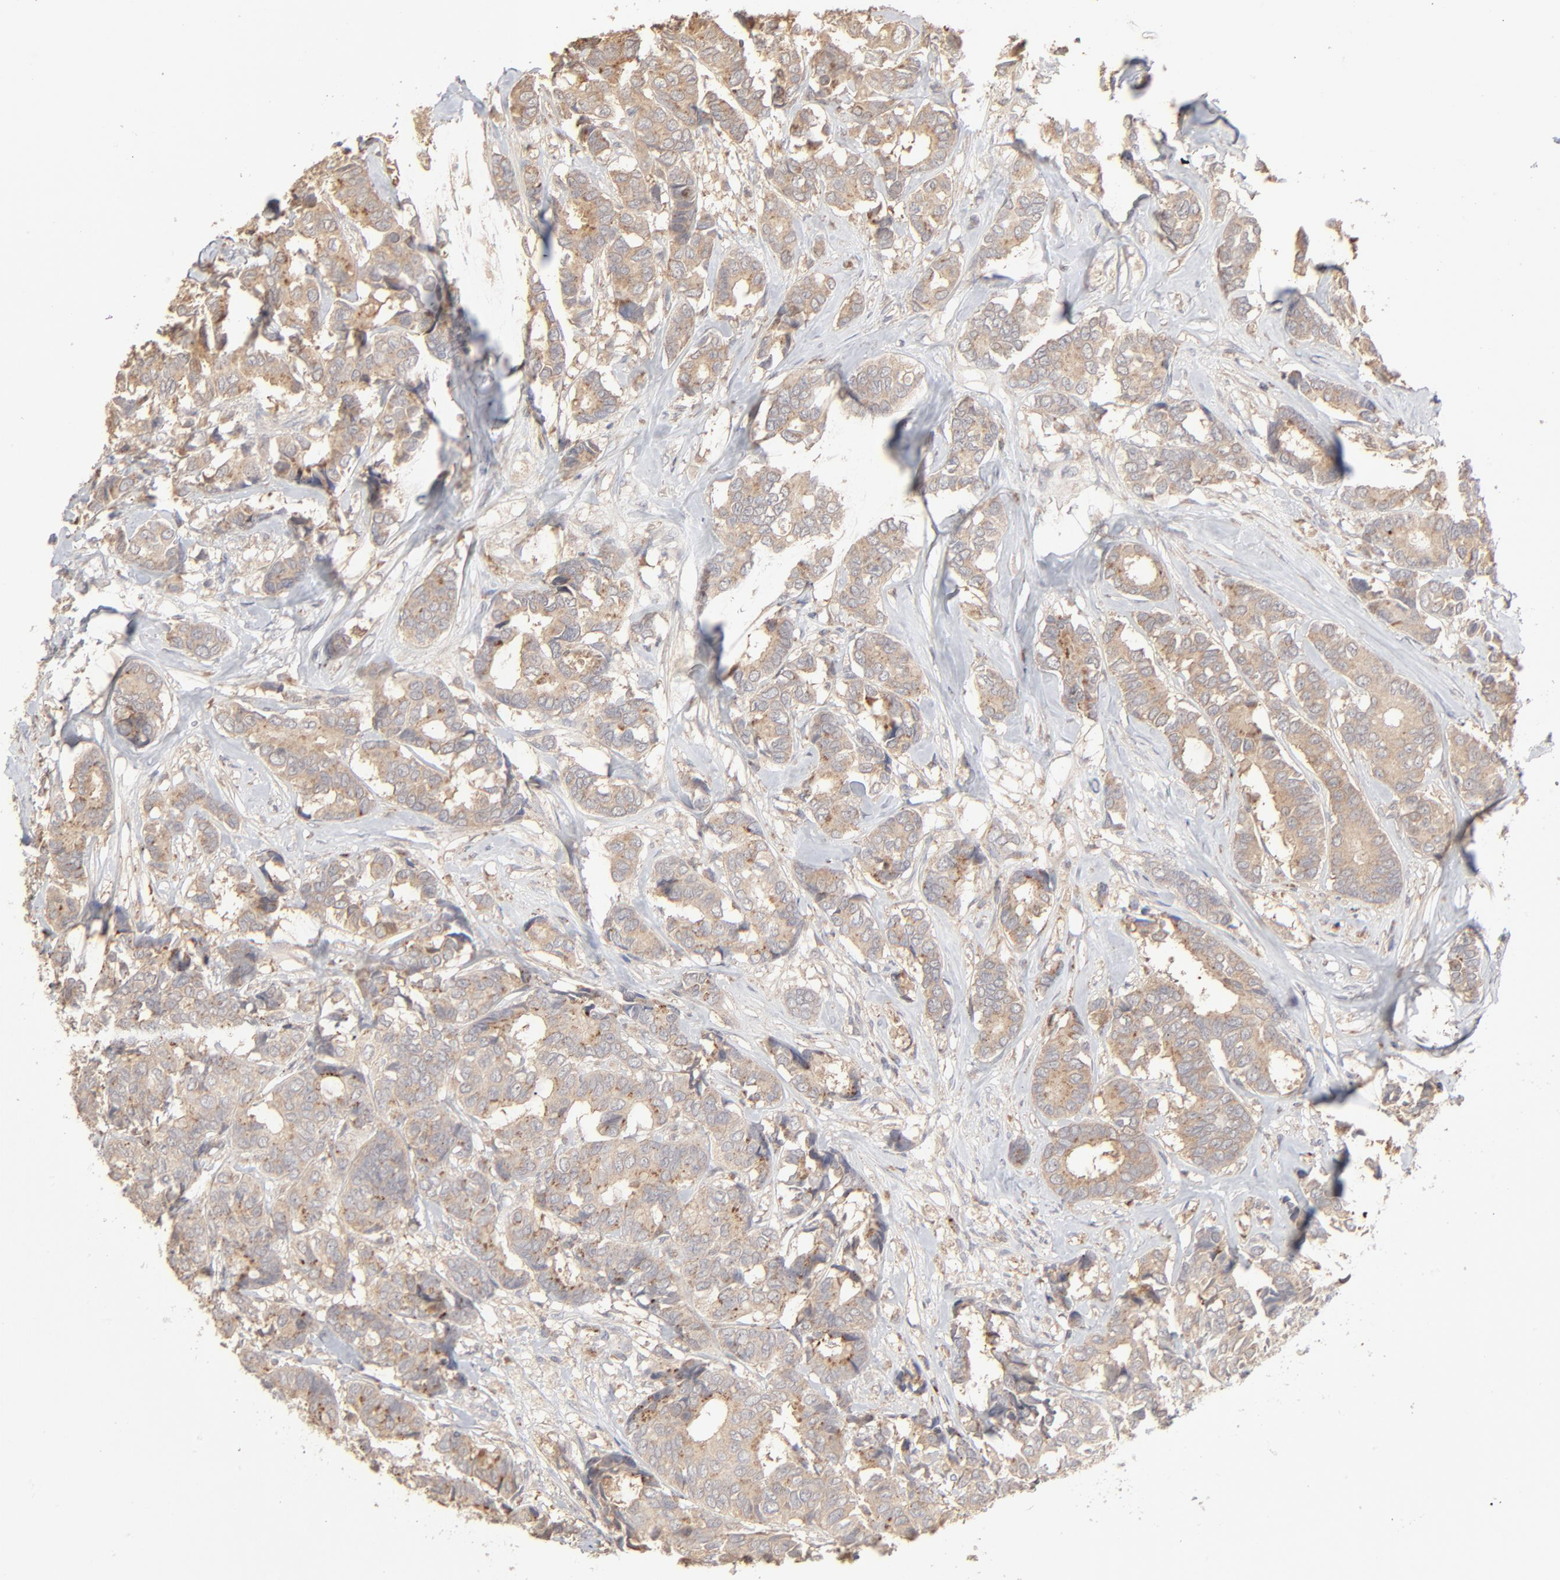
{"staining": {"intensity": "weak", "quantity": ">75%", "location": "cytoplasmic/membranous"}, "tissue": "breast cancer", "cell_type": "Tumor cells", "image_type": "cancer", "snomed": [{"axis": "morphology", "description": "Duct carcinoma"}, {"axis": "topography", "description": "Breast"}], "caption": "This micrograph shows breast invasive ductal carcinoma stained with IHC to label a protein in brown. The cytoplasmic/membranous of tumor cells show weak positivity for the protein. Nuclei are counter-stained blue.", "gene": "POMT2", "patient": {"sex": "female", "age": 87}}